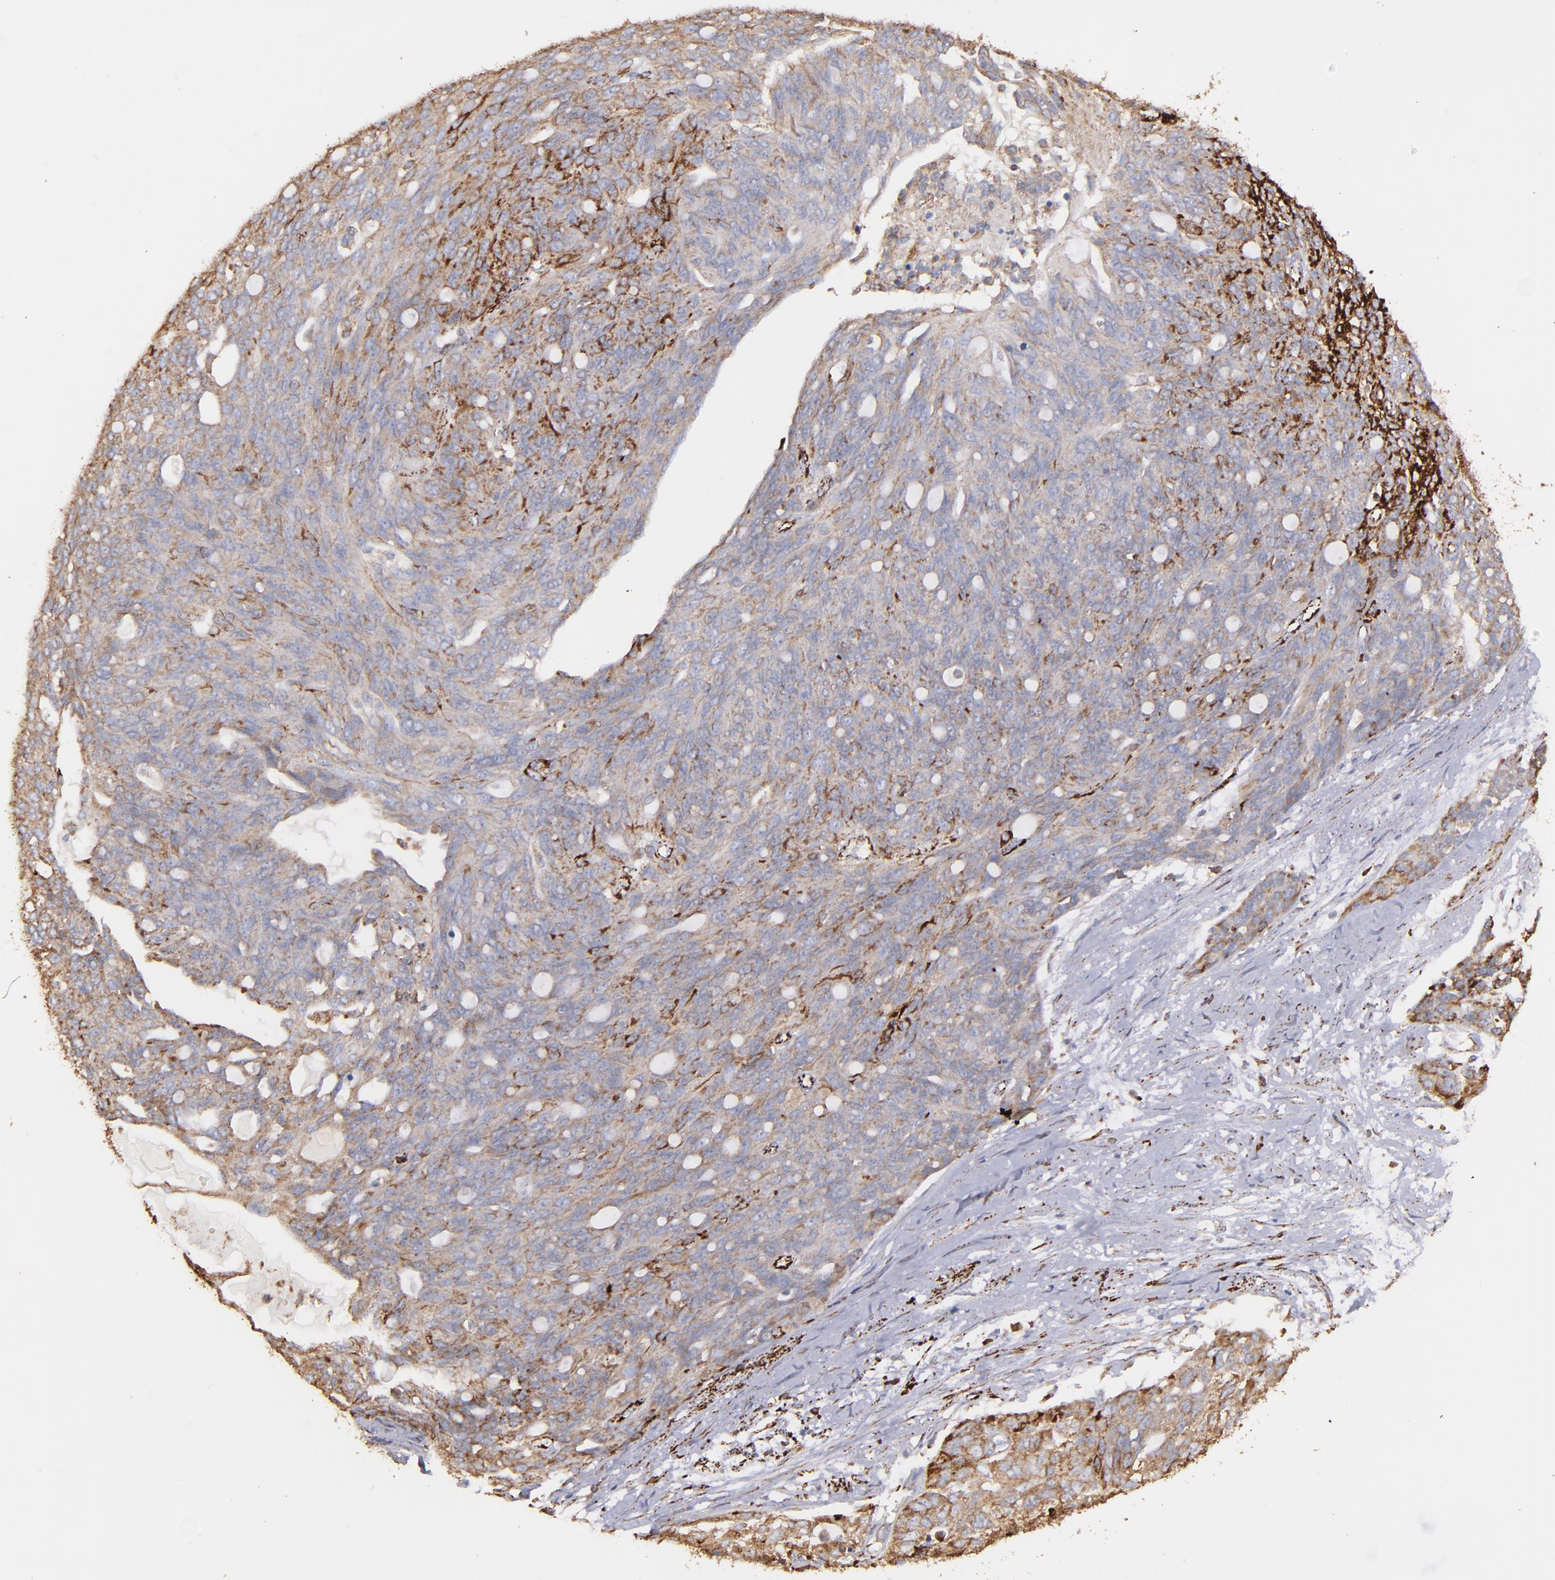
{"staining": {"intensity": "weak", "quantity": ">75%", "location": "cytoplasmic/membranous"}, "tissue": "ovarian cancer", "cell_type": "Tumor cells", "image_type": "cancer", "snomed": [{"axis": "morphology", "description": "Carcinoma, endometroid"}, {"axis": "topography", "description": "Ovary"}], "caption": "Immunohistochemical staining of human ovarian cancer (endometroid carcinoma) shows low levels of weak cytoplasmic/membranous protein expression in approximately >75% of tumor cells. The staining is performed using DAB brown chromogen to label protein expression. The nuclei are counter-stained blue using hematoxylin.", "gene": "MAOB", "patient": {"sex": "female", "age": 60}}